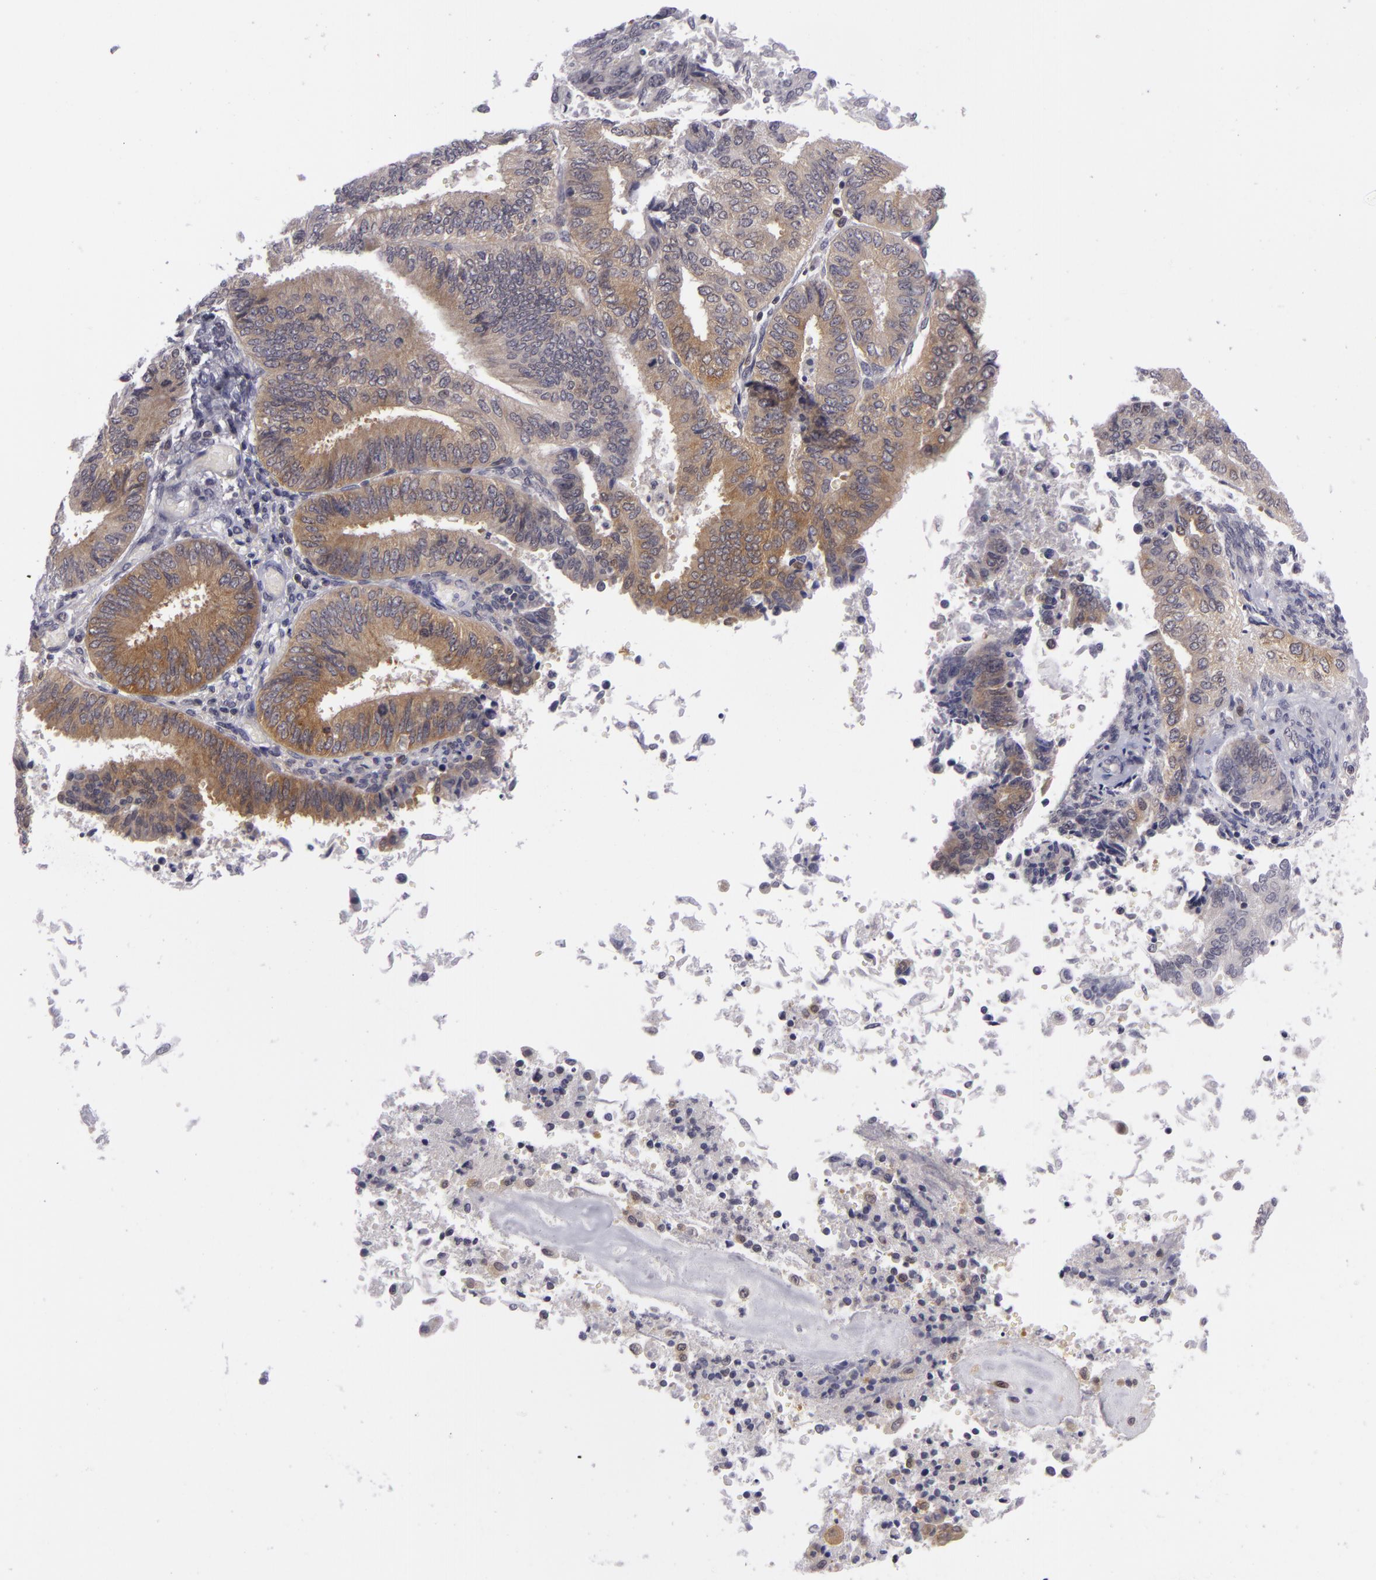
{"staining": {"intensity": "moderate", "quantity": "25%-75%", "location": "cytoplasmic/membranous"}, "tissue": "endometrial cancer", "cell_type": "Tumor cells", "image_type": "cancer", "snomed": [{"axis": "morphology", "description": "Adenocarcinoma, NOS"}, {"axis": "topography", "description": "Endometrium"}], "caption": "Immunohistochemistry (IHC) histopathology image of neoplastic tissue: endometrial adenocarcinoma stained using immunohistochemistry (IHC) reveals medium levels of moderate protein expression localized specifically in the cytoplasmic/membranous of tumor cells, appearing as a cytoplasmic/membranous brown color.", "gene": "BCL10", "patient": {"sex": "female", "age": 55}}